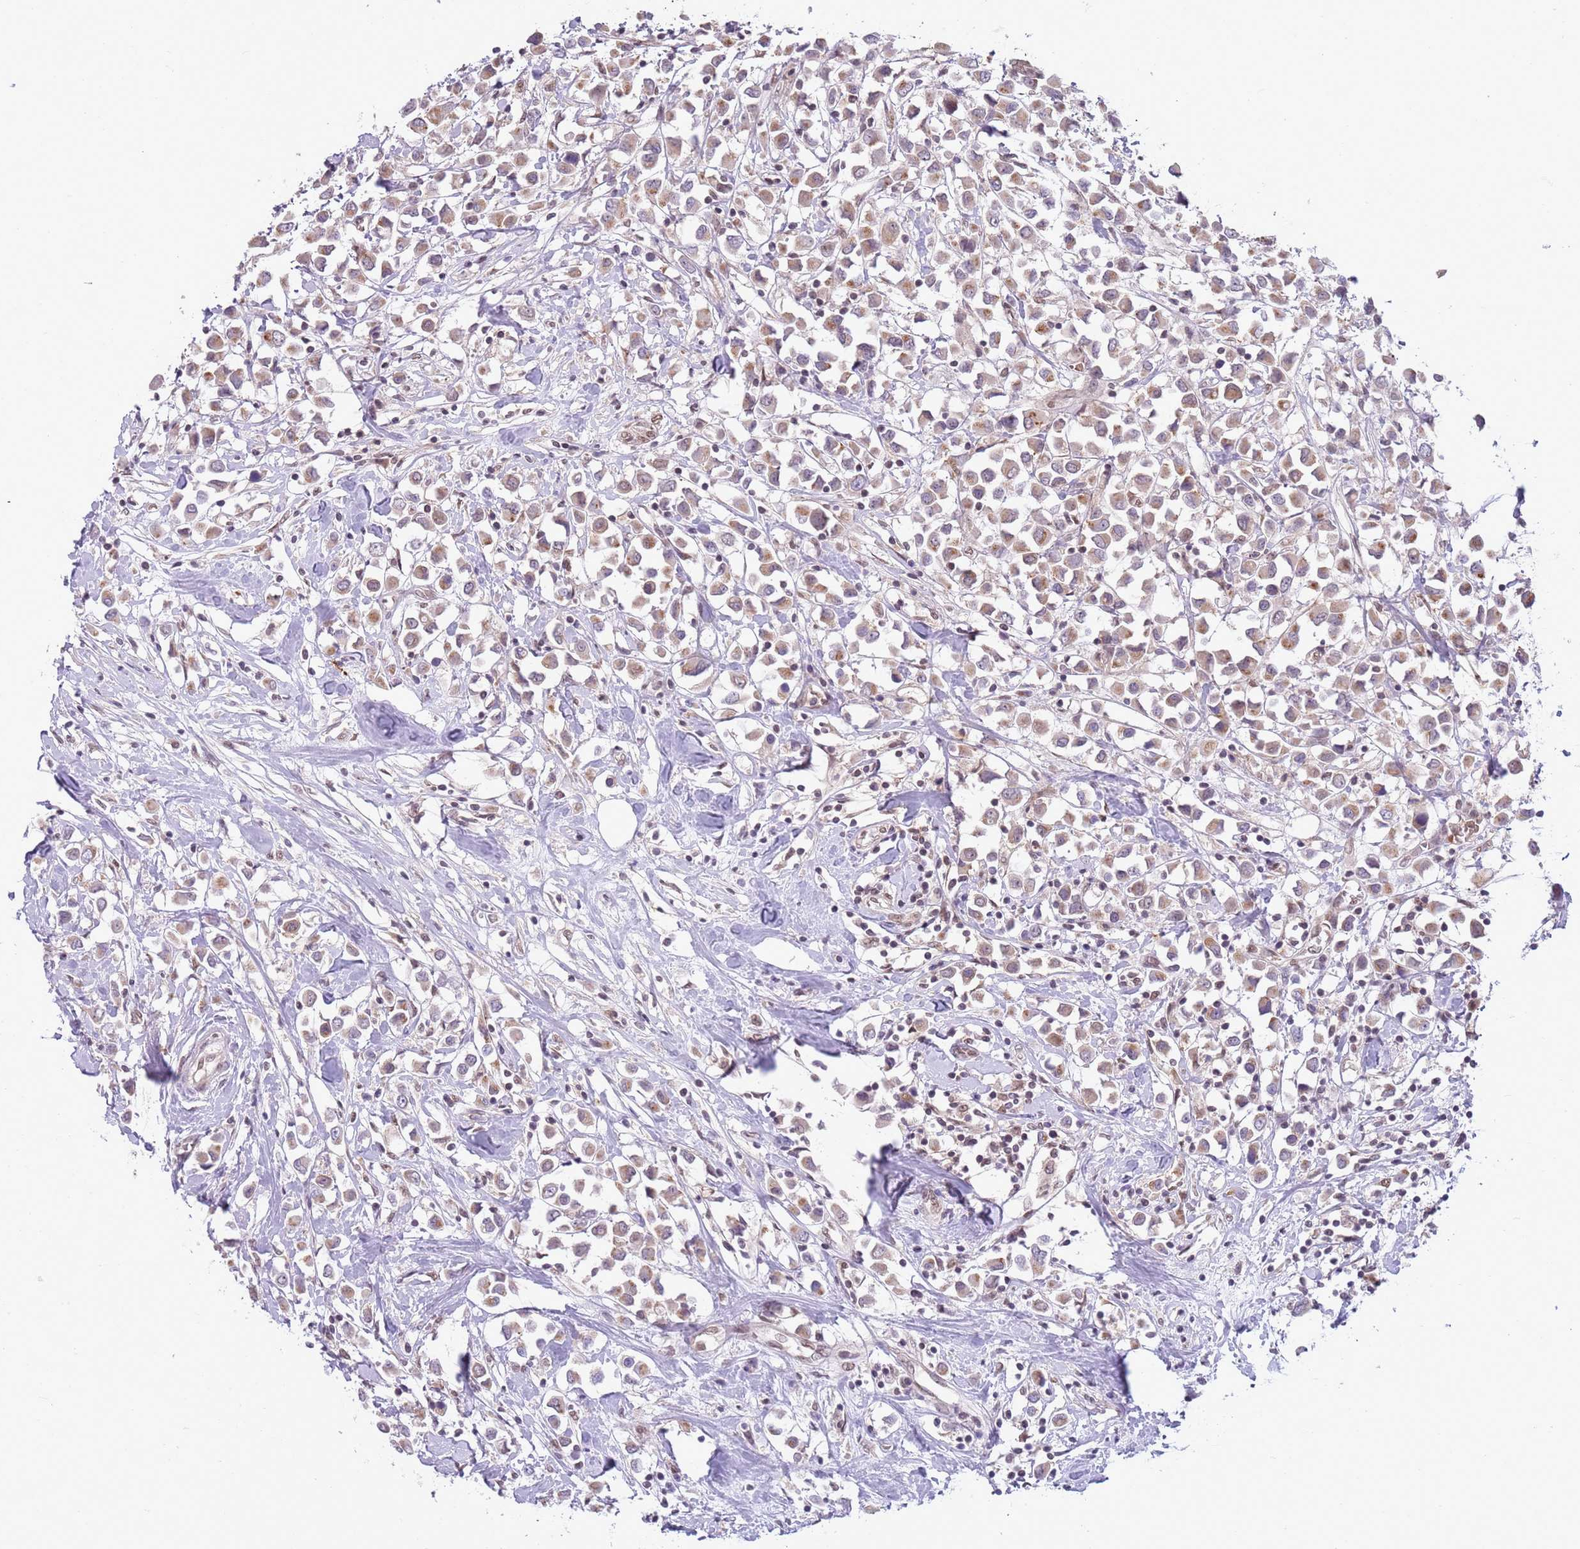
{"staining": {"intensity": "weak", "quantity": ">75%", "location": "cytoplasmic/membranous"}, "tissue": "breast cancer", "cell_type": "Tumor cells", "image_type": "cancer", "snomed": [{"axis": "morphology", "description": "Duct carcinoma"}, {"axis": "topography", "description": "Breast"}], "caption": "Intraductal carcinoma (breast) stained with DAB (3,3'-diaminobenzidine) immunohistochemistry (IHC) displays low levels of weak cytoplasmic/membranous expression in about >75% of tumor cells. (DAB IHC with brightfield microscopy, high magnification).", "gene": "TM2D1", "patient": {"sex": "female", "age": 61}}